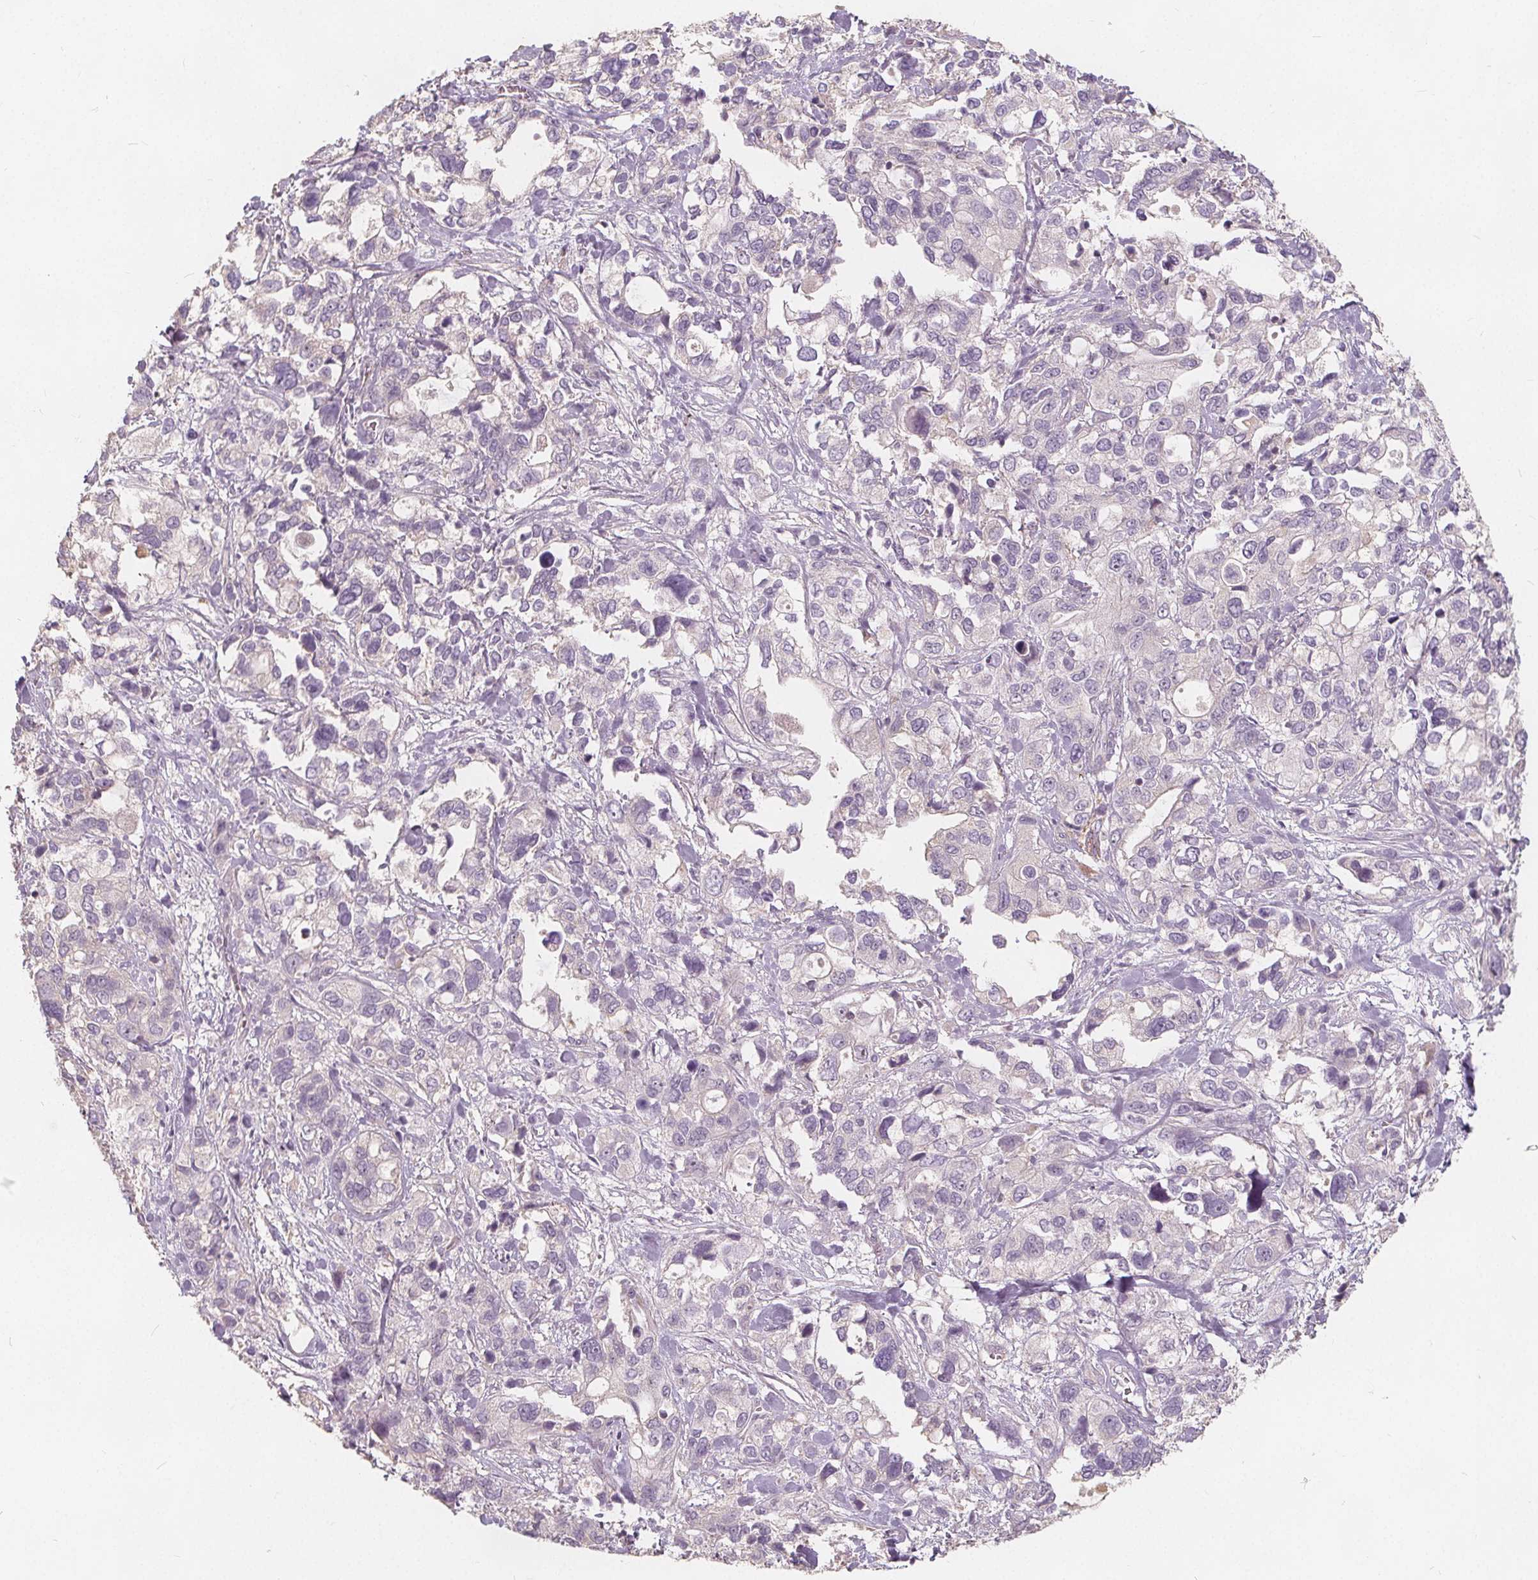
{"staining": {"intensity": "negative", "quantity": "none", "location": "none"}, "tissue": "stomach cancer", "cell_type": "Tumor cells", "image_type": "cancer", "snomed": [{"axis": "morphology", "description": "Adenocarcinoma, NOS"}, {"axis": "topography", "description": "Stomach, upper"}], "caption": "High magnification brightfield microscopy of stomach adenocarcinoma stained with DAB (brown) and counterstained with hematoxylin (blue): tumor cells show no significant expression.", "gene": "DRC3", "patient": {"sex": "female", "age": 81}}